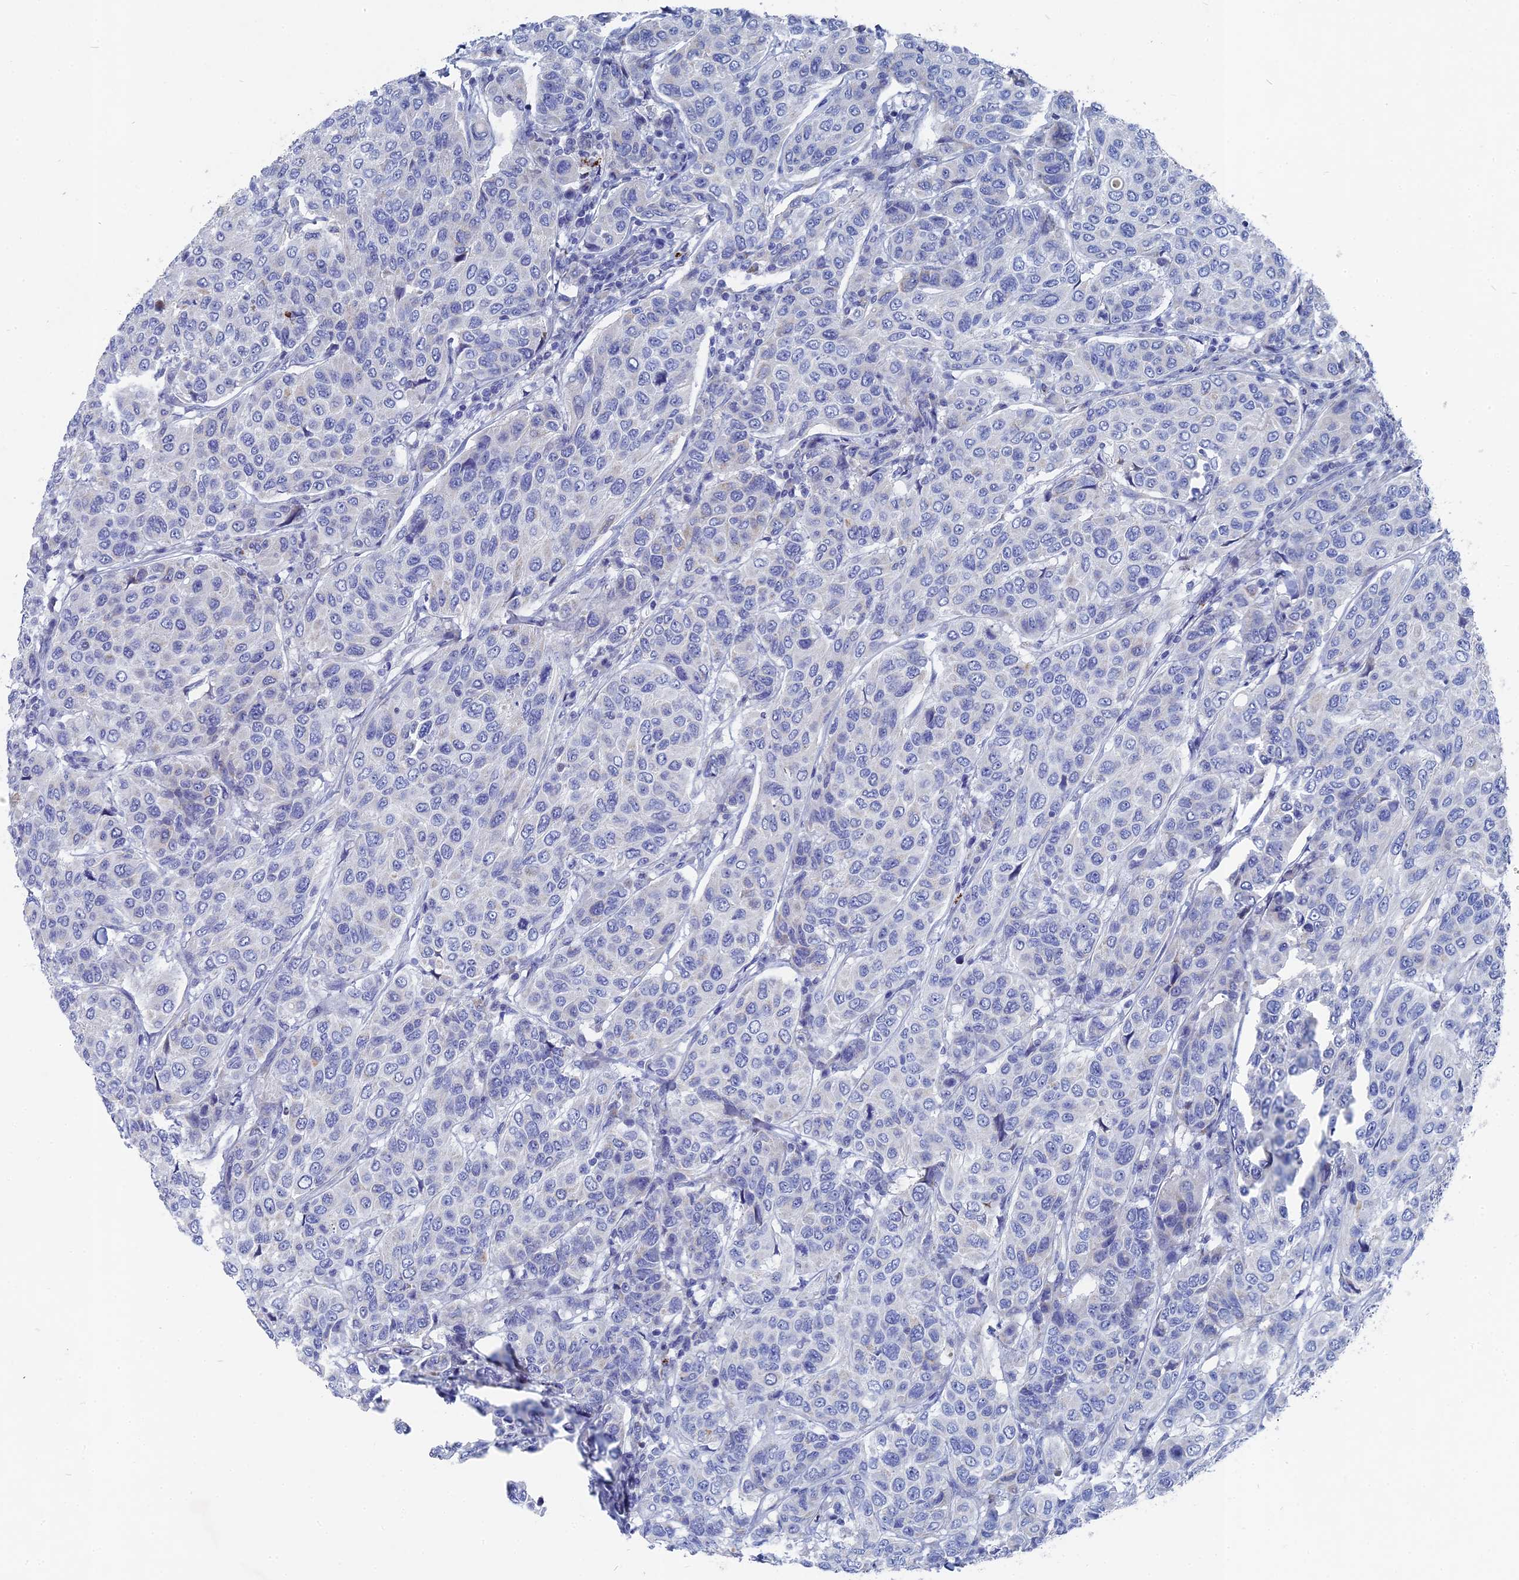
{"staining": {"intensity": "negative", "quantity": "none", "location": "none"}, "tissue": "breast cancer", "cell_type": "Tumor cells", "image_type": "cancer", "snomed": [{"axis": "morphology", "description": "Duct carcinoma"}, {"axis": "topography", "description": "Breast"}], "caption": "Immunohistochemistry (IHC) photomicrograph of neoplastic tissue: breast invasive ductal carcinoma stained with DAB (3,3'-diaminobenzidine) exhibits no significant protein positivity in tumor cells.", "gene": "HIGD1A", "patient": {"sex": "female", "age": 55}}